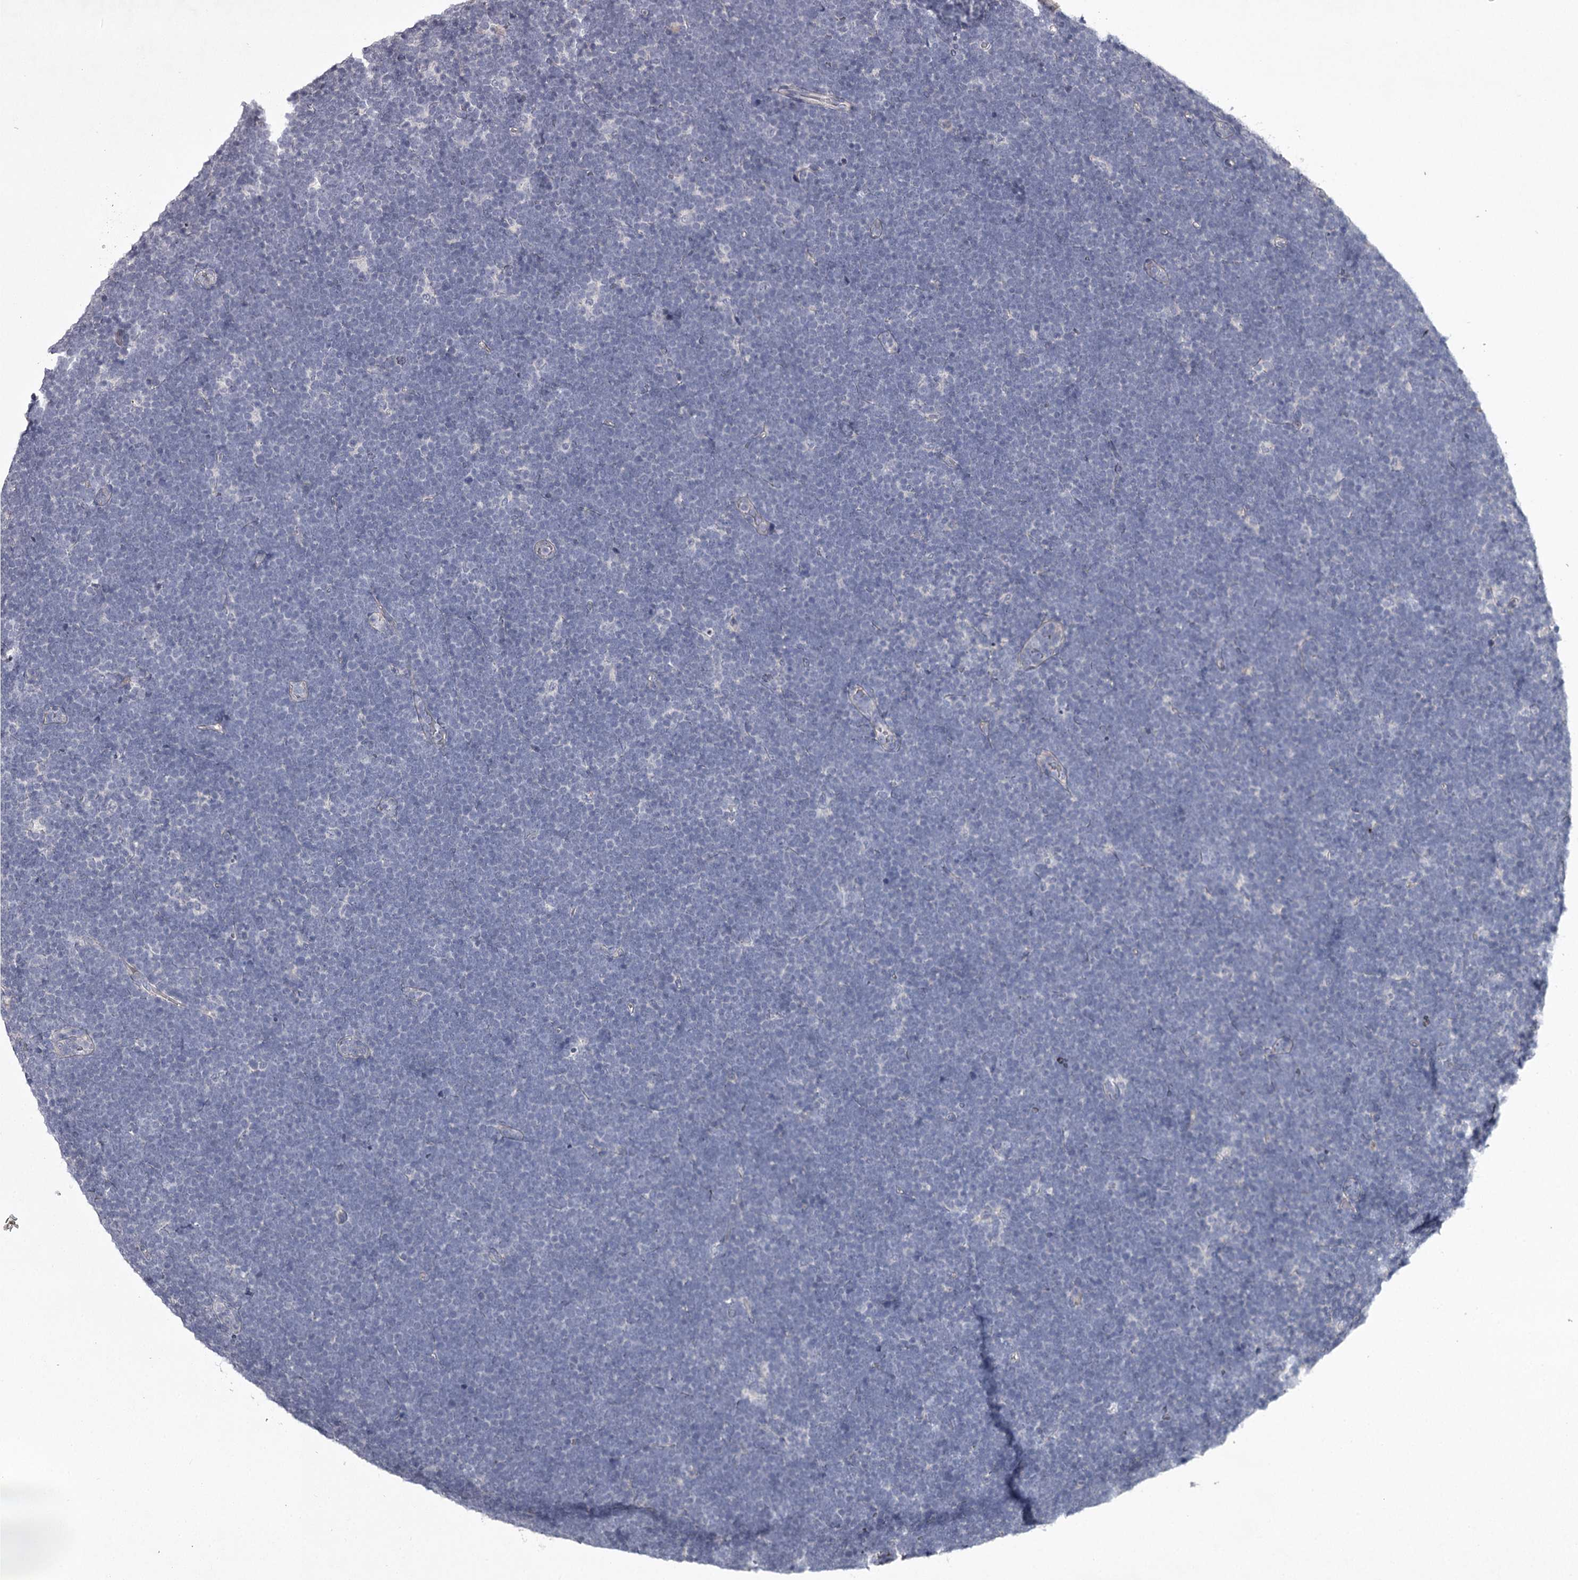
{"staining": {"intensity": "negative", "quantity": "none", "location": "none"}, "tissue": "lymphoma", "cell_type": "Tumor cells", "image_type": "cancer", "snomed": [{"axis": "morphology", "description": "Malignant lymphoma, non-Hodgkin's type, High grade"}, {"axis": "topography", "description": "Lymph node"}], "caption": "High magnification brightfield microscopy of lymphoma stained with DAB (3,3'-diaminobenzidine) (brown) and counterstained with hematoxylin (blue): tumor cells show no significant positivity.", "gene": "FDXACB1", "patient": {"sex": "male", "age": 13}}